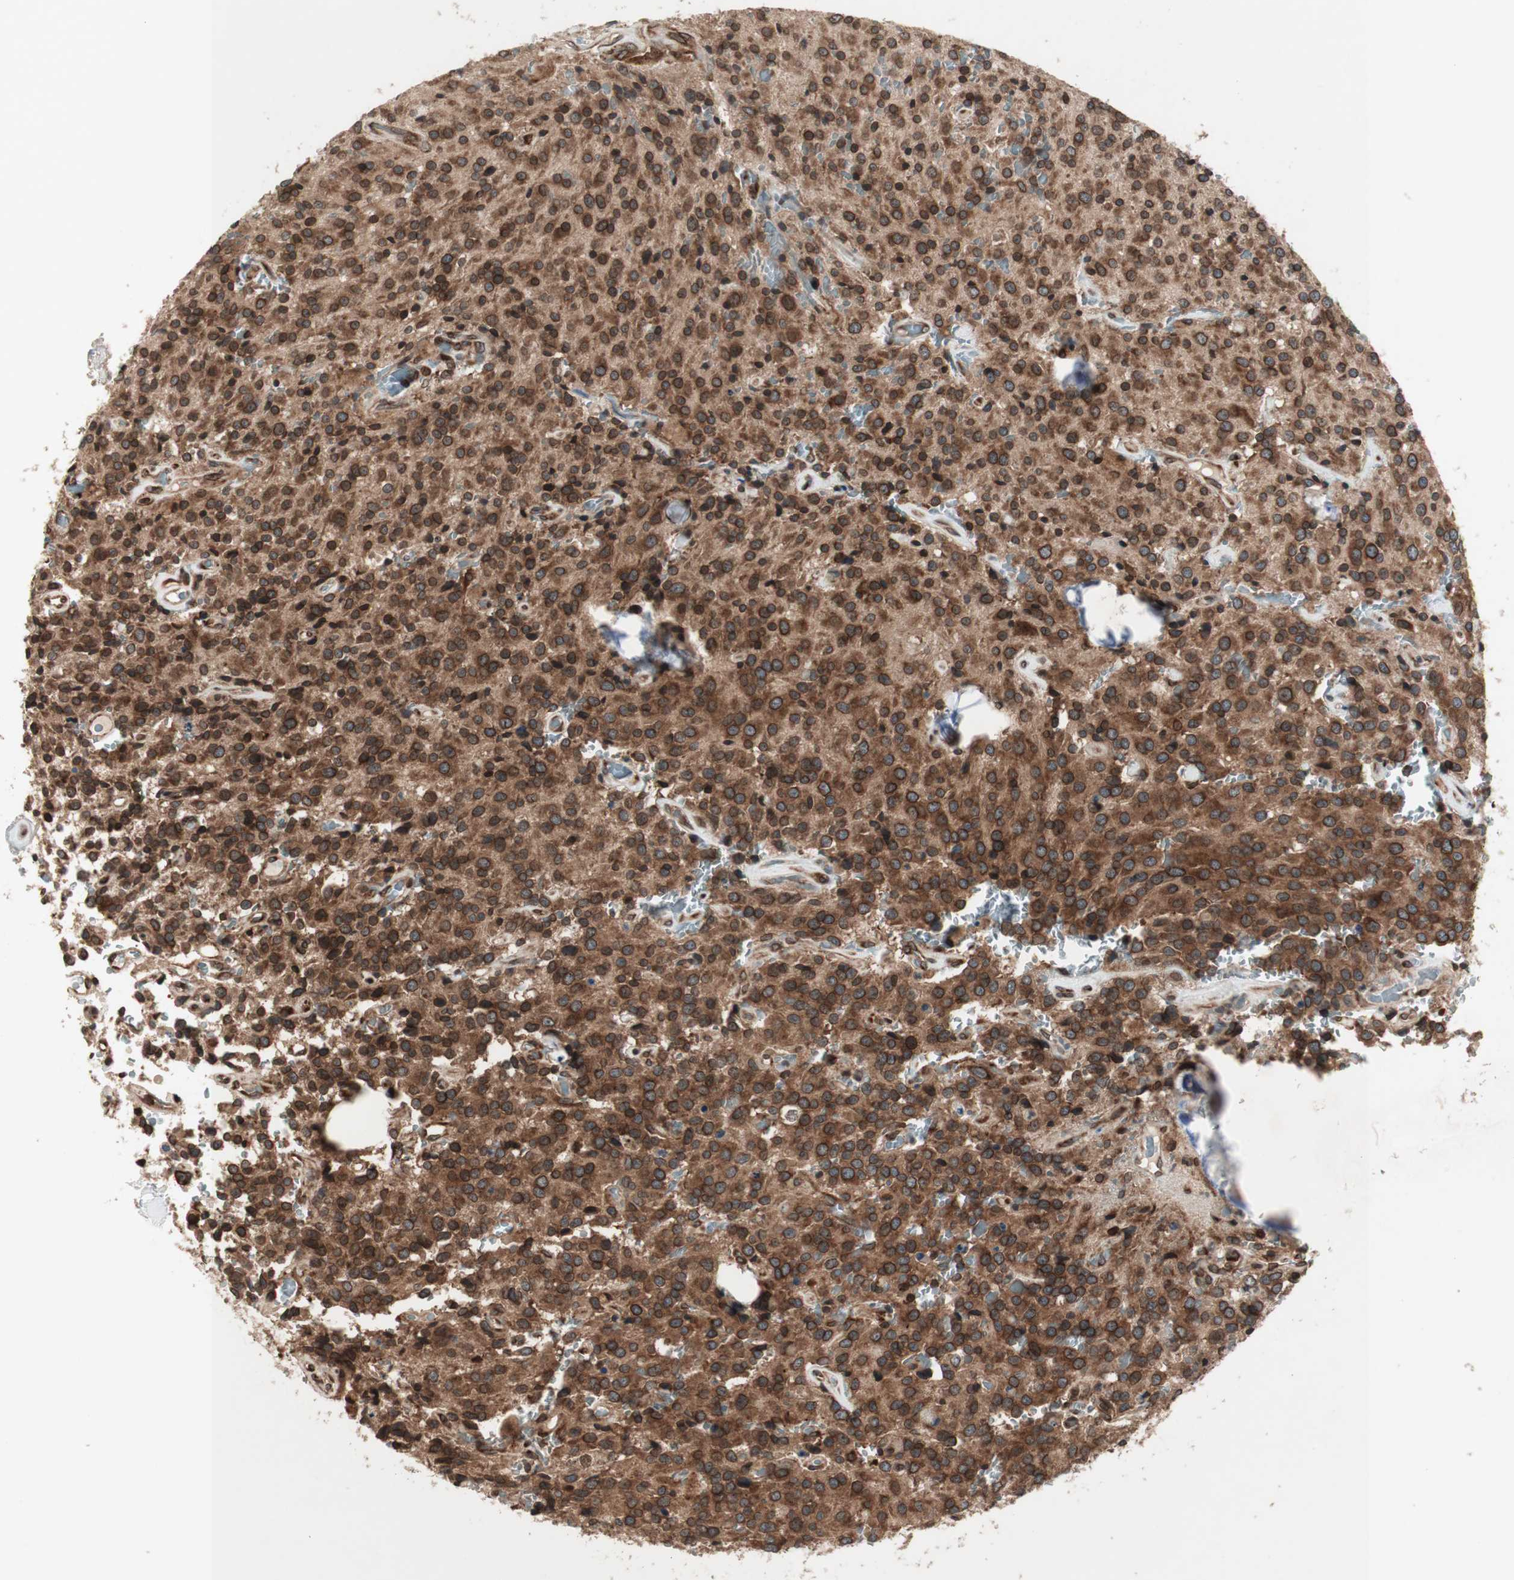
{"staining": {"intensity": "strong", "quantity": ">75%", "location": "cytoplasmic/membranous,nuclear"}, "tissue": "glioma", "cell_type": "Tumor cells", "image_type": "cancer", "snomed": [{"axis": "morphology", "description": "Glioma, malignant, Low grade"}, {"axis": "topography", "description": "Brain"}], "caption": "The micrograph exhibits staining of low-grade glioma (malignant), revealing strong cytoplasmic/membranous and nuclear protein expression (brown color) within tumor cells.", "gene": "NUP62", "patient": {"sex": "male", "age": 58}}